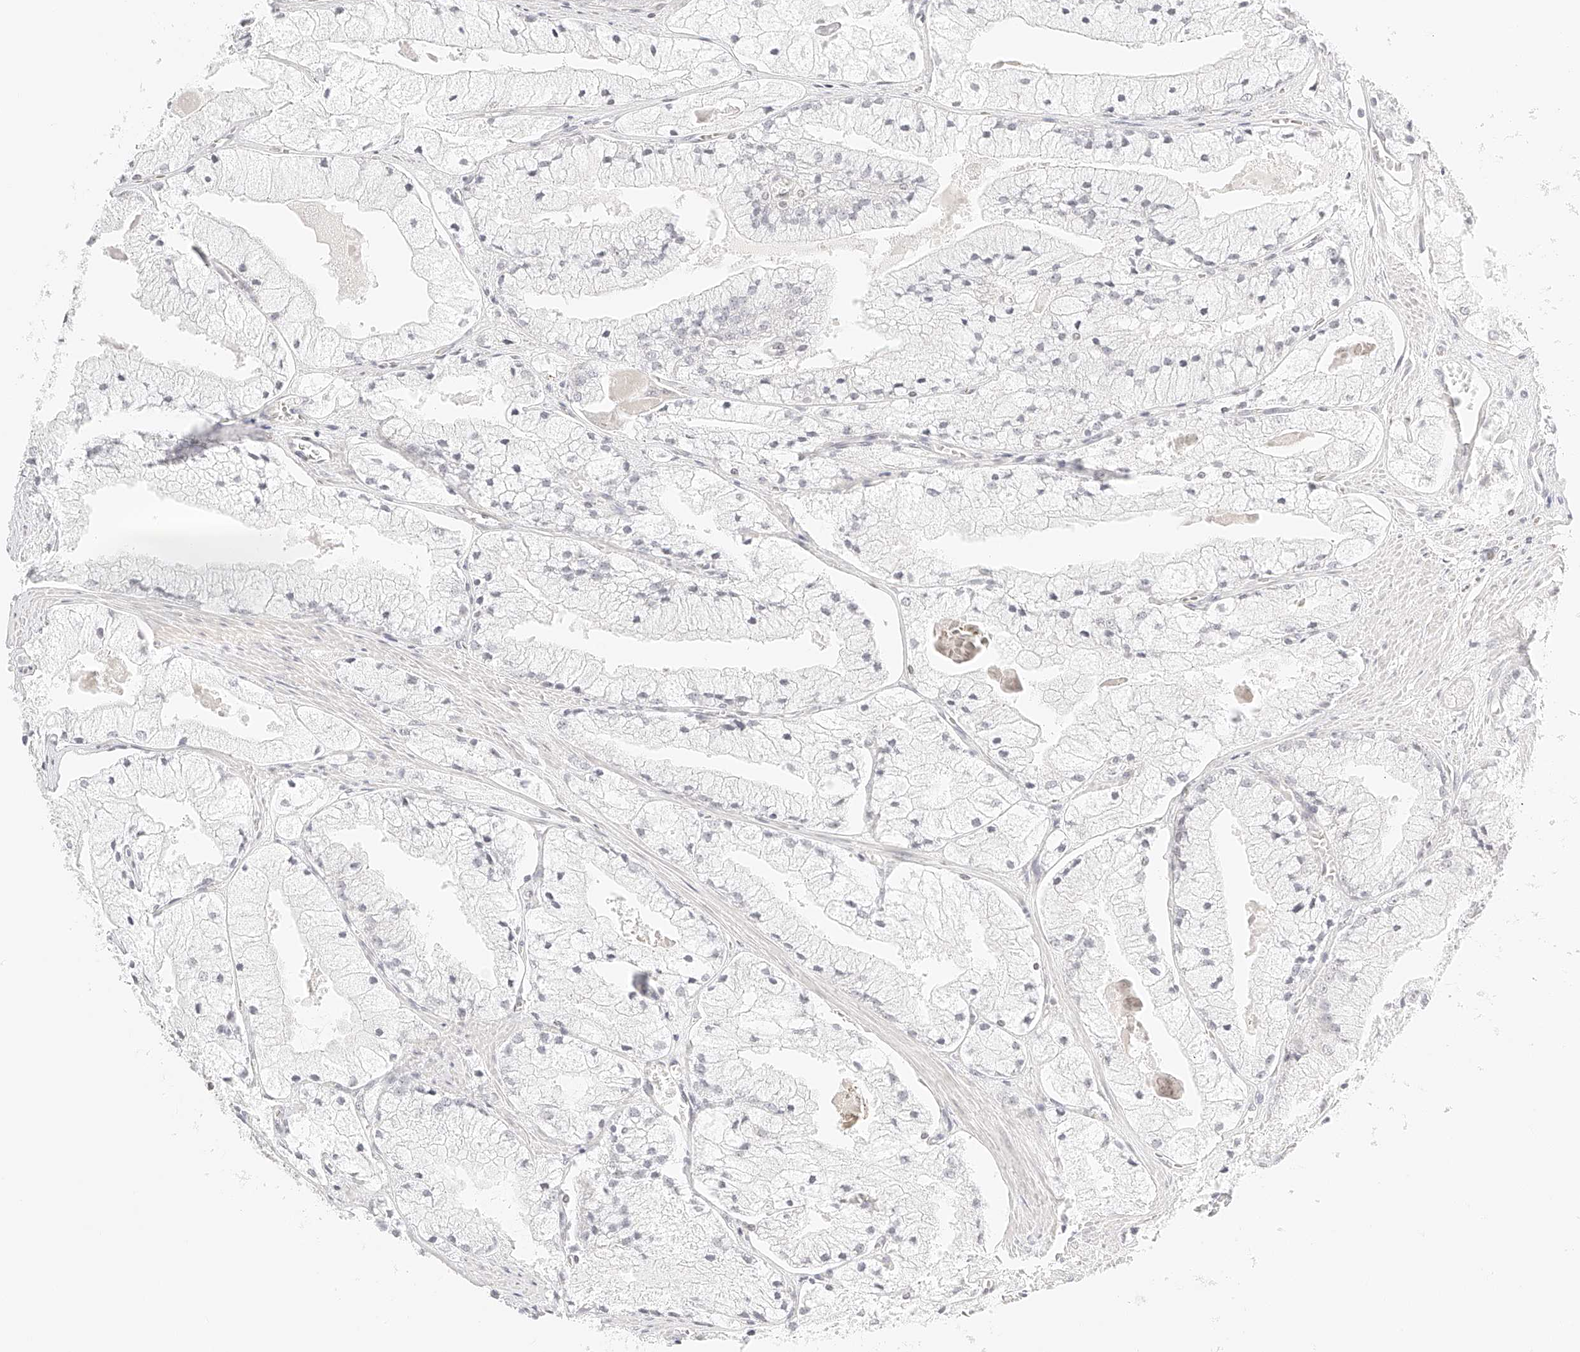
{"staining": {"intensity": "negative", "quantity": "none", "location": "none"}, "tissue": "prostate cancer", "cell_type": "Tumor cells", "image_type": "cancer", "snomed": [{"axis": "morphology", "description": "Adenocarcinoma, High grade"}, {"axis": "topography", "description": "Prostate"}], "caption": "IHC histopathology image of neoplastic tissue: prostate cancer (high-grade adenocarcinoma) stained with DAB demonstrates no significant protein expression in tumor cells.", "gene": "ZFP69", "patient": {"sex": "male", "age": 50}}